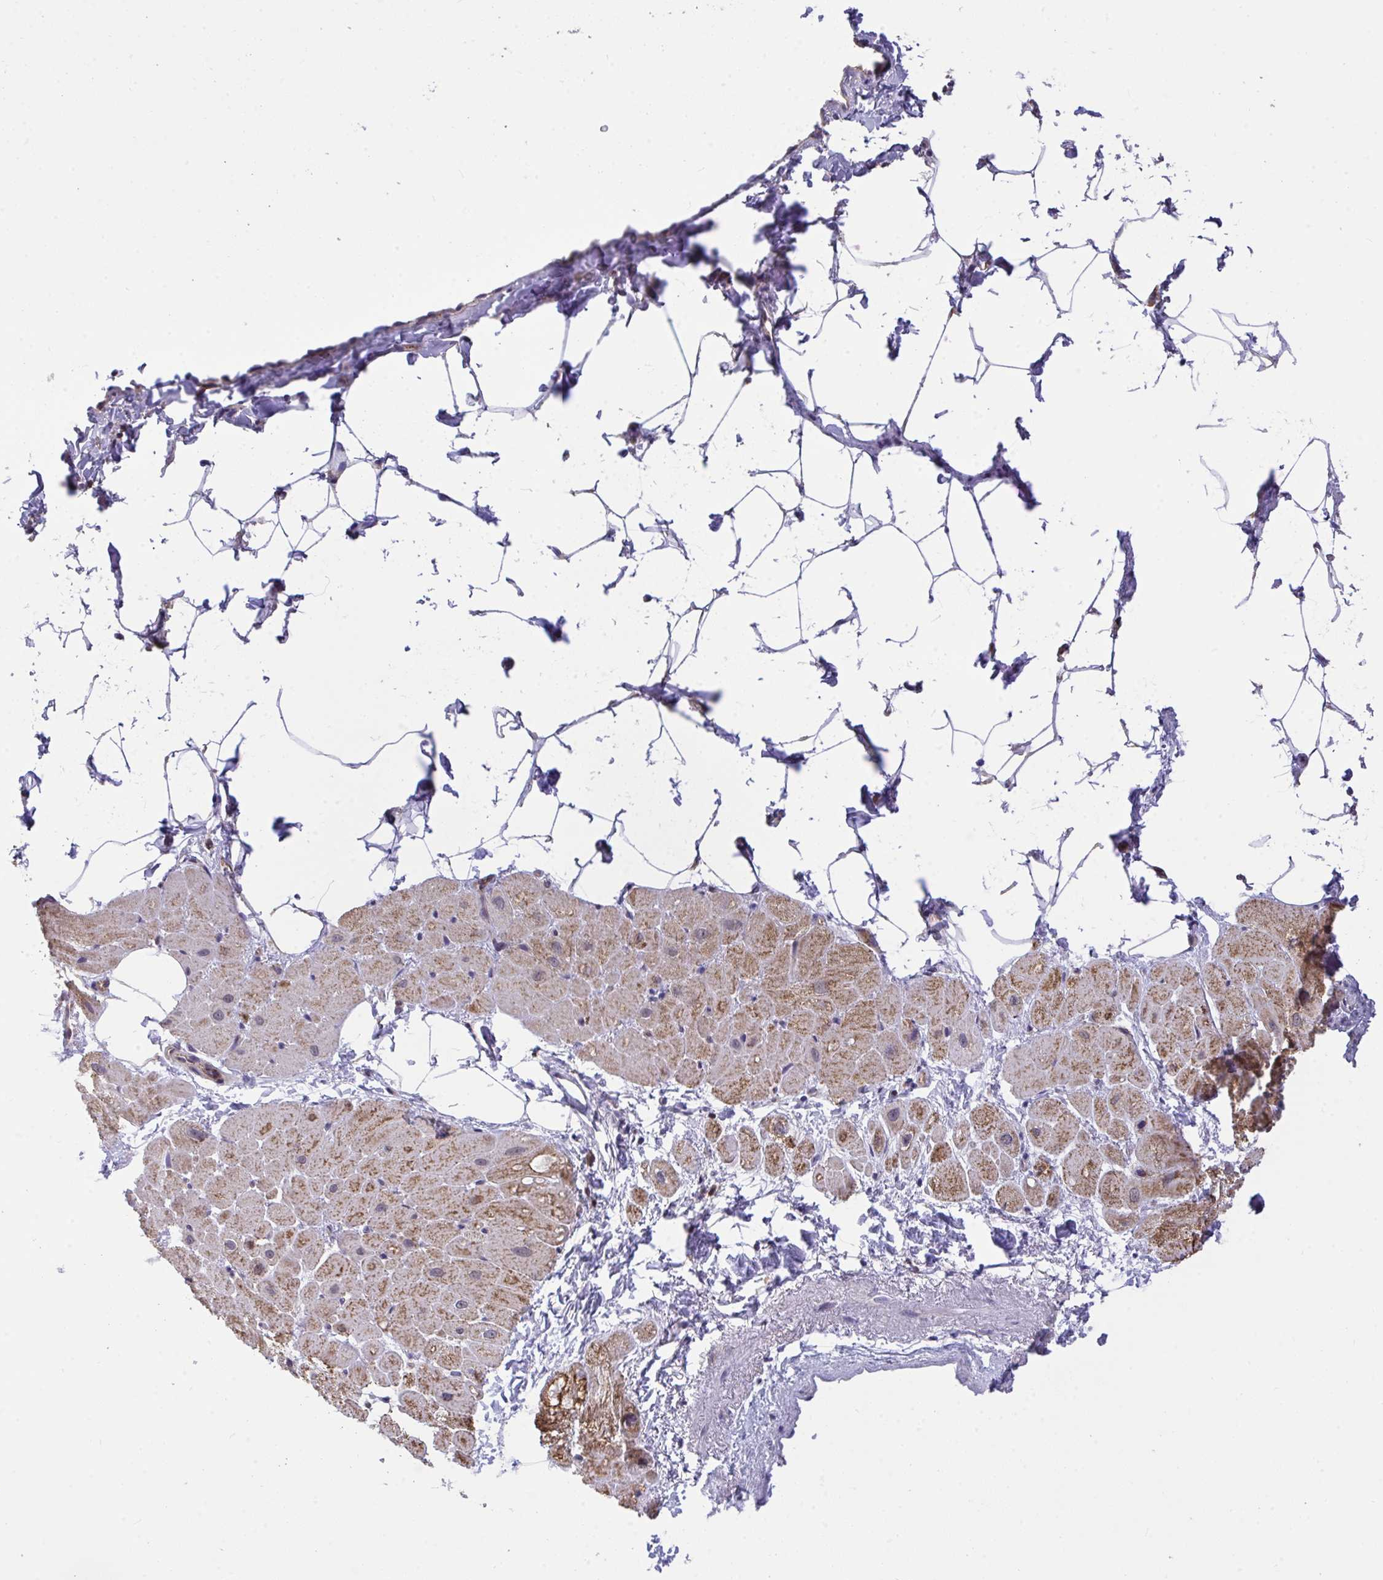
{"staining": {"intensity": "moderate", "quantity": ">75%", "location": "cytoplasmic/membranous"}, "tissue": "heart muscle", "cell_type": "Cardiomyocytes", "image_type": "normal", "snomed": [{"axis": "morphology", "description": "Normal tissue, NOS"}, {"axis": "topography", "description": "Heart"}], "caption": "Moderate cytoplasmic/membranous staining for a protein is present in about >75% of cardiomyocytes of unremarkable heart muscle using immunohistochemistry.", "gene": "PPP1CA", "patient": {"sex": "male", "age": 62}}